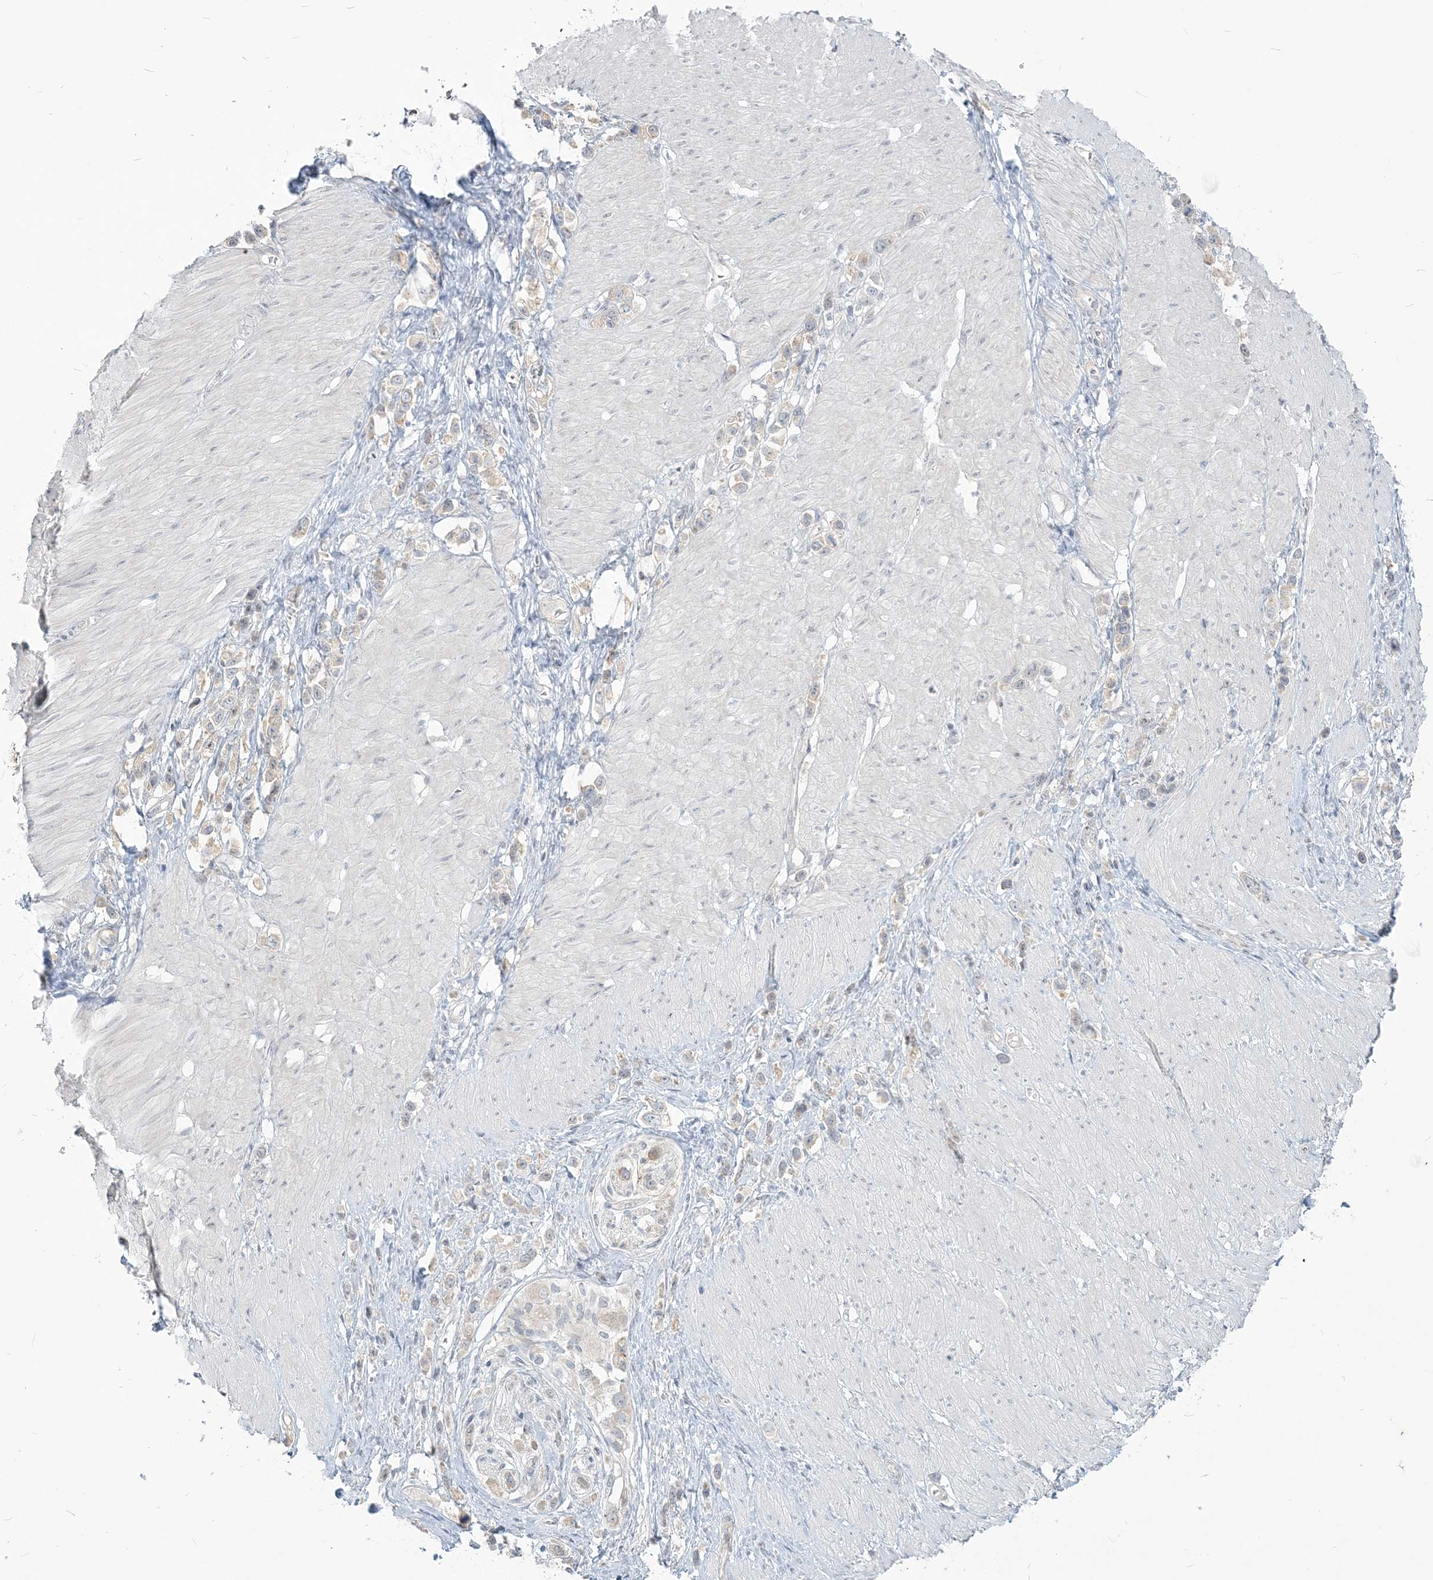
{"staining": {"intensity": "negative", "quantity": "none", "location": "none"}, "tissue": "stomach cancer", "cell_type": "Tumor cells", "image_type": "cancer", "snomed": [{"axis": "morphology", "description": "Normal tissue, NOS"}, {"axis": "morphology", "description": "Adenocarcinoma, NOS"}, {"axis": "topography", "description": "Stomach, upper"}, {"axis": "topography", "description": "Stomach"}], "caption": "This is an immunohistochemistry (IHC) micrograph of human stomach cancer (adenocarcinoma). There is no staining in tumor cells.", "gene": "SDAD1", "patient": {"sex": "female", "age": 65}}